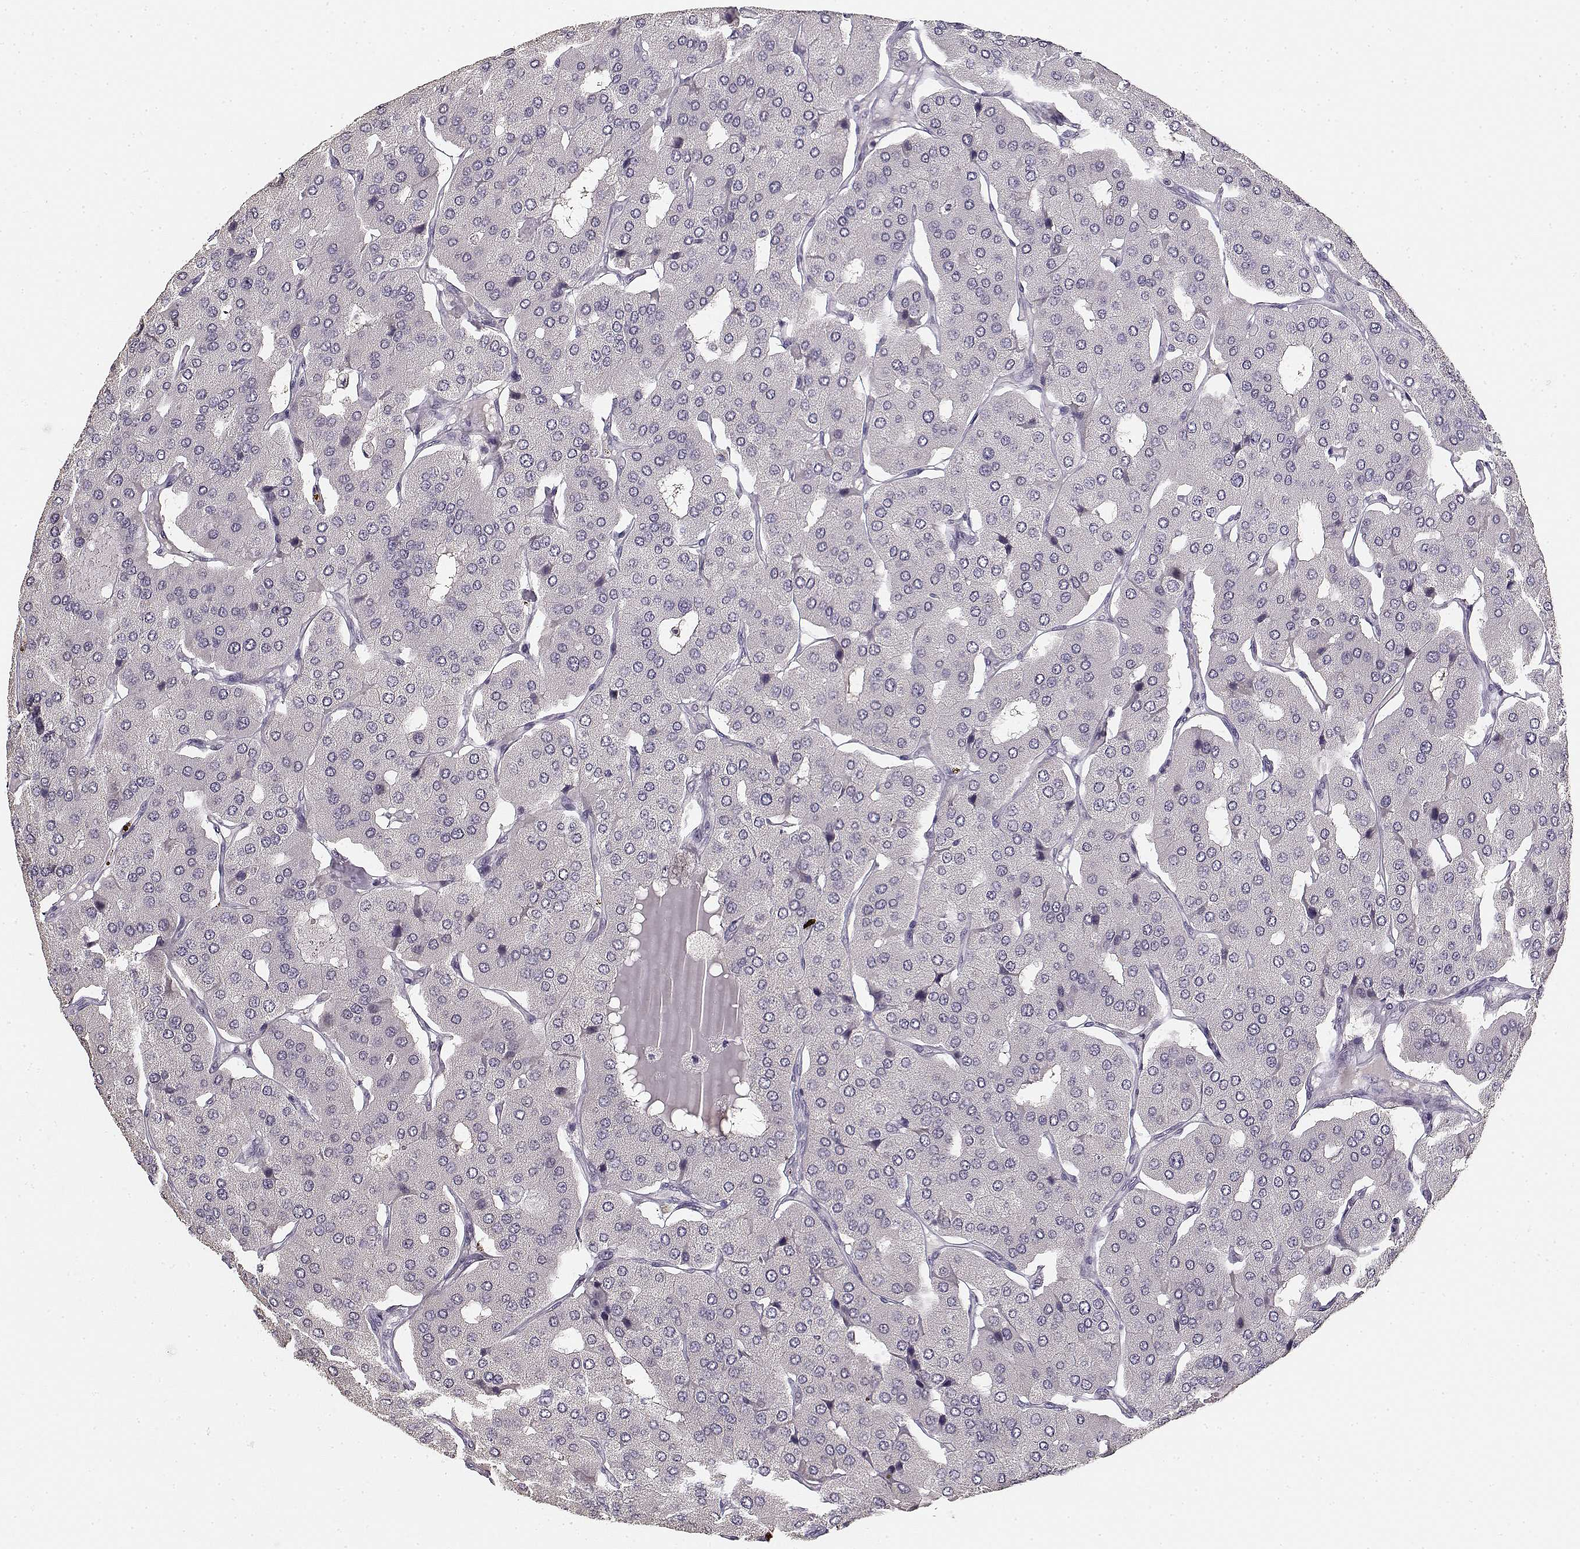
{"staining": {"intensity": "negative", "quantity": "none", "location": "none"}, "tissue": "parathyroid gland", "cell_type": "Glandular cells", "image_type": "normal", "snomed": [{"axis": "morphology", "description": "Normal tissue, NOS"}, {"axis": "morphology", "description": "Adenoma, NOS"}, {"axis": "topography", "description": "Parathyroid gland"}], "caption": "Immunohistochemistry (IHC) micrograph of normal parathyroid gland: parathyroid gland stained with DAB (3,3'-diaminobenzidine) exhibits no significant protein staining in glandular cells.", "gene": "UROC1", "patient": {"sex": "female", "age": 86}}